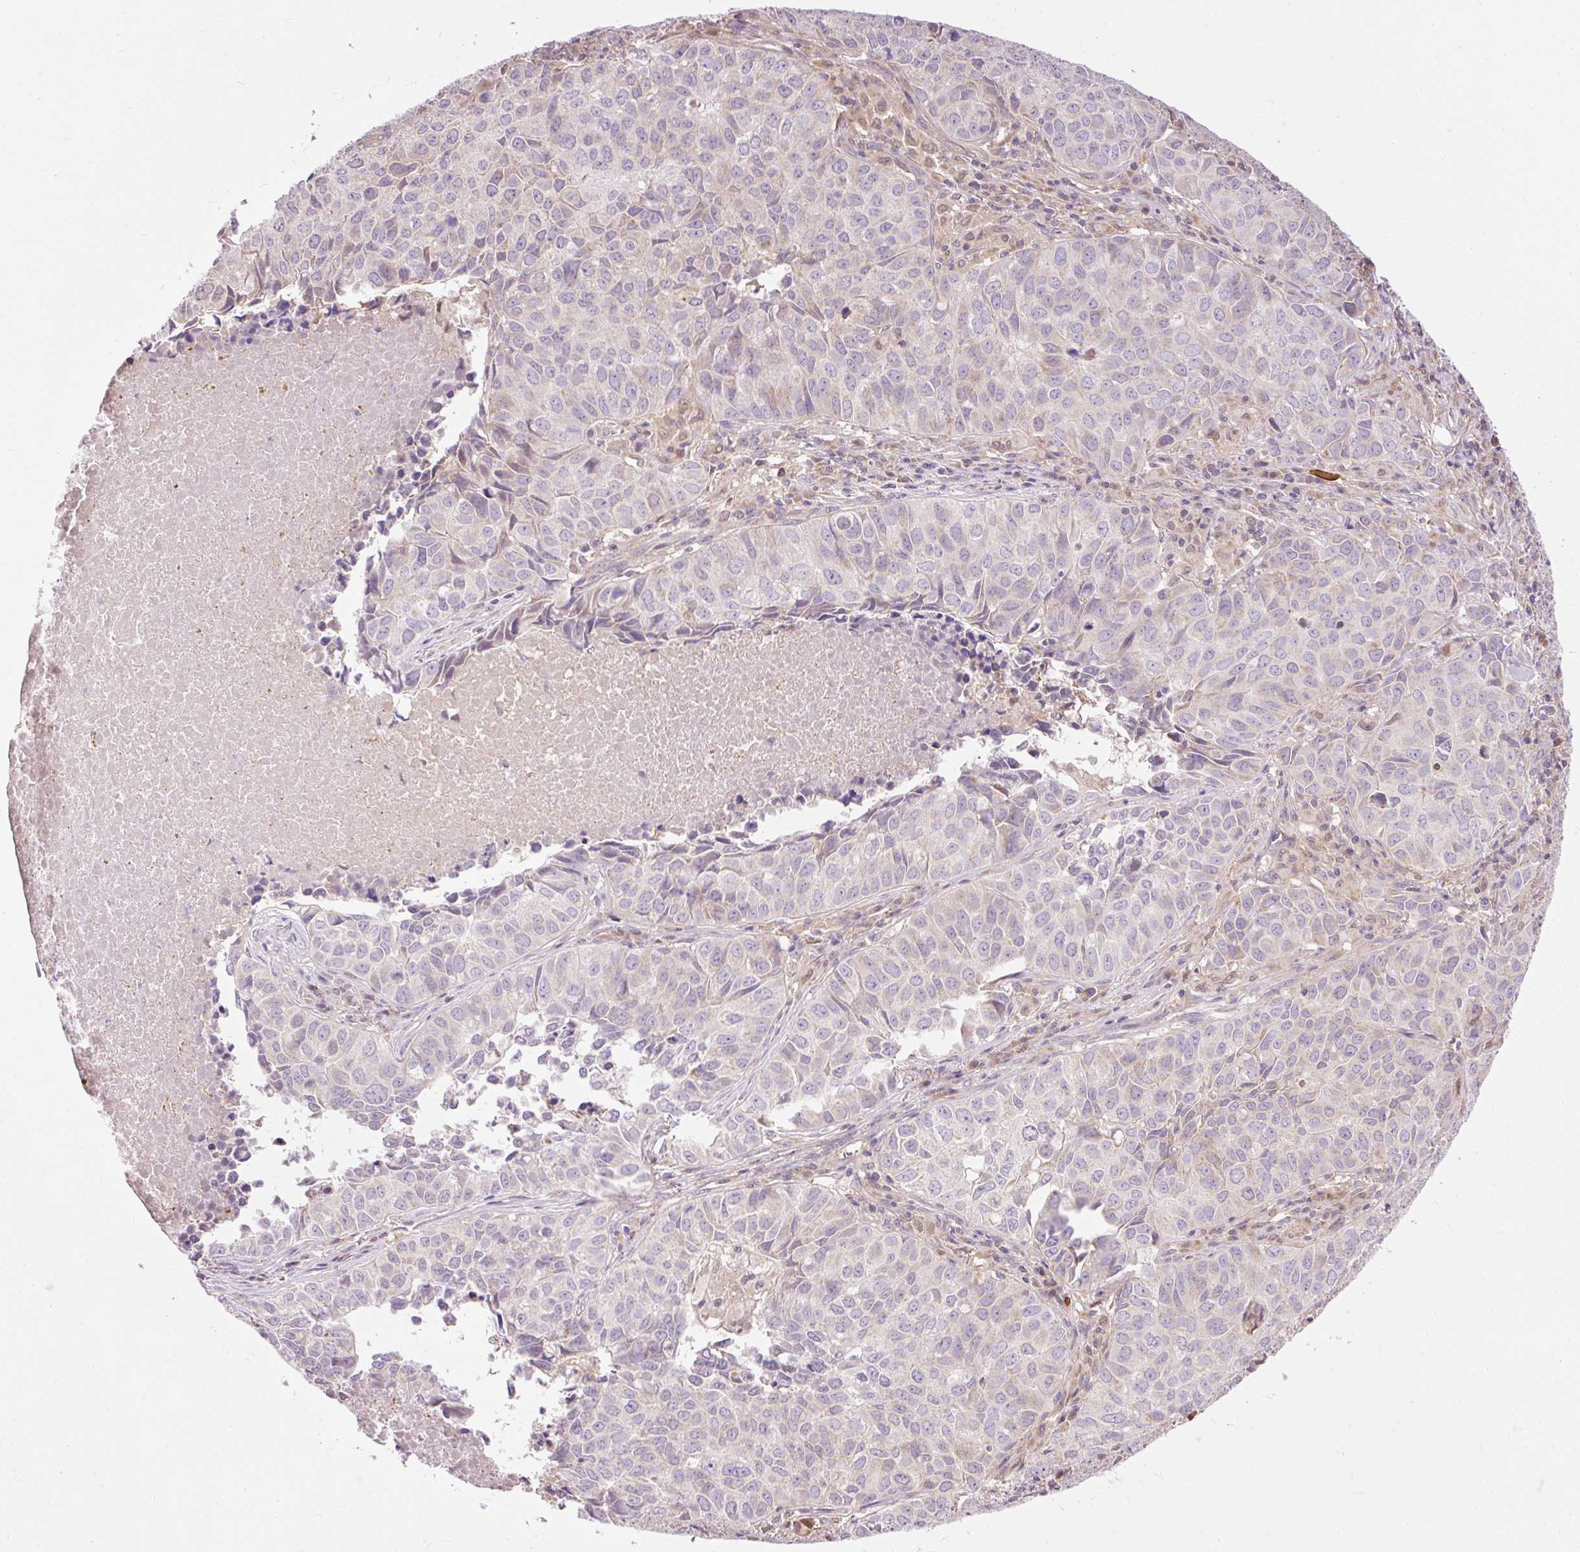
{"staining": {"intensity": "negative", "quantity": "none", "location": "none"}, "tissue": "lung cancer", "cell_type": "Tumor cells", "image_type": "cancer", "snomed": [{"axis": "morphology", "description": "Adenocarcinoma, NOS"}, {"axis": "topography", "description": "Lung"}], "caption": "Immunohistochemical staining of lung cancer (adenocarcinoma) shows no significant positivity in tumor cells.", "gene": "IMMT", "patient": {"sex": "female", "age": 50}}